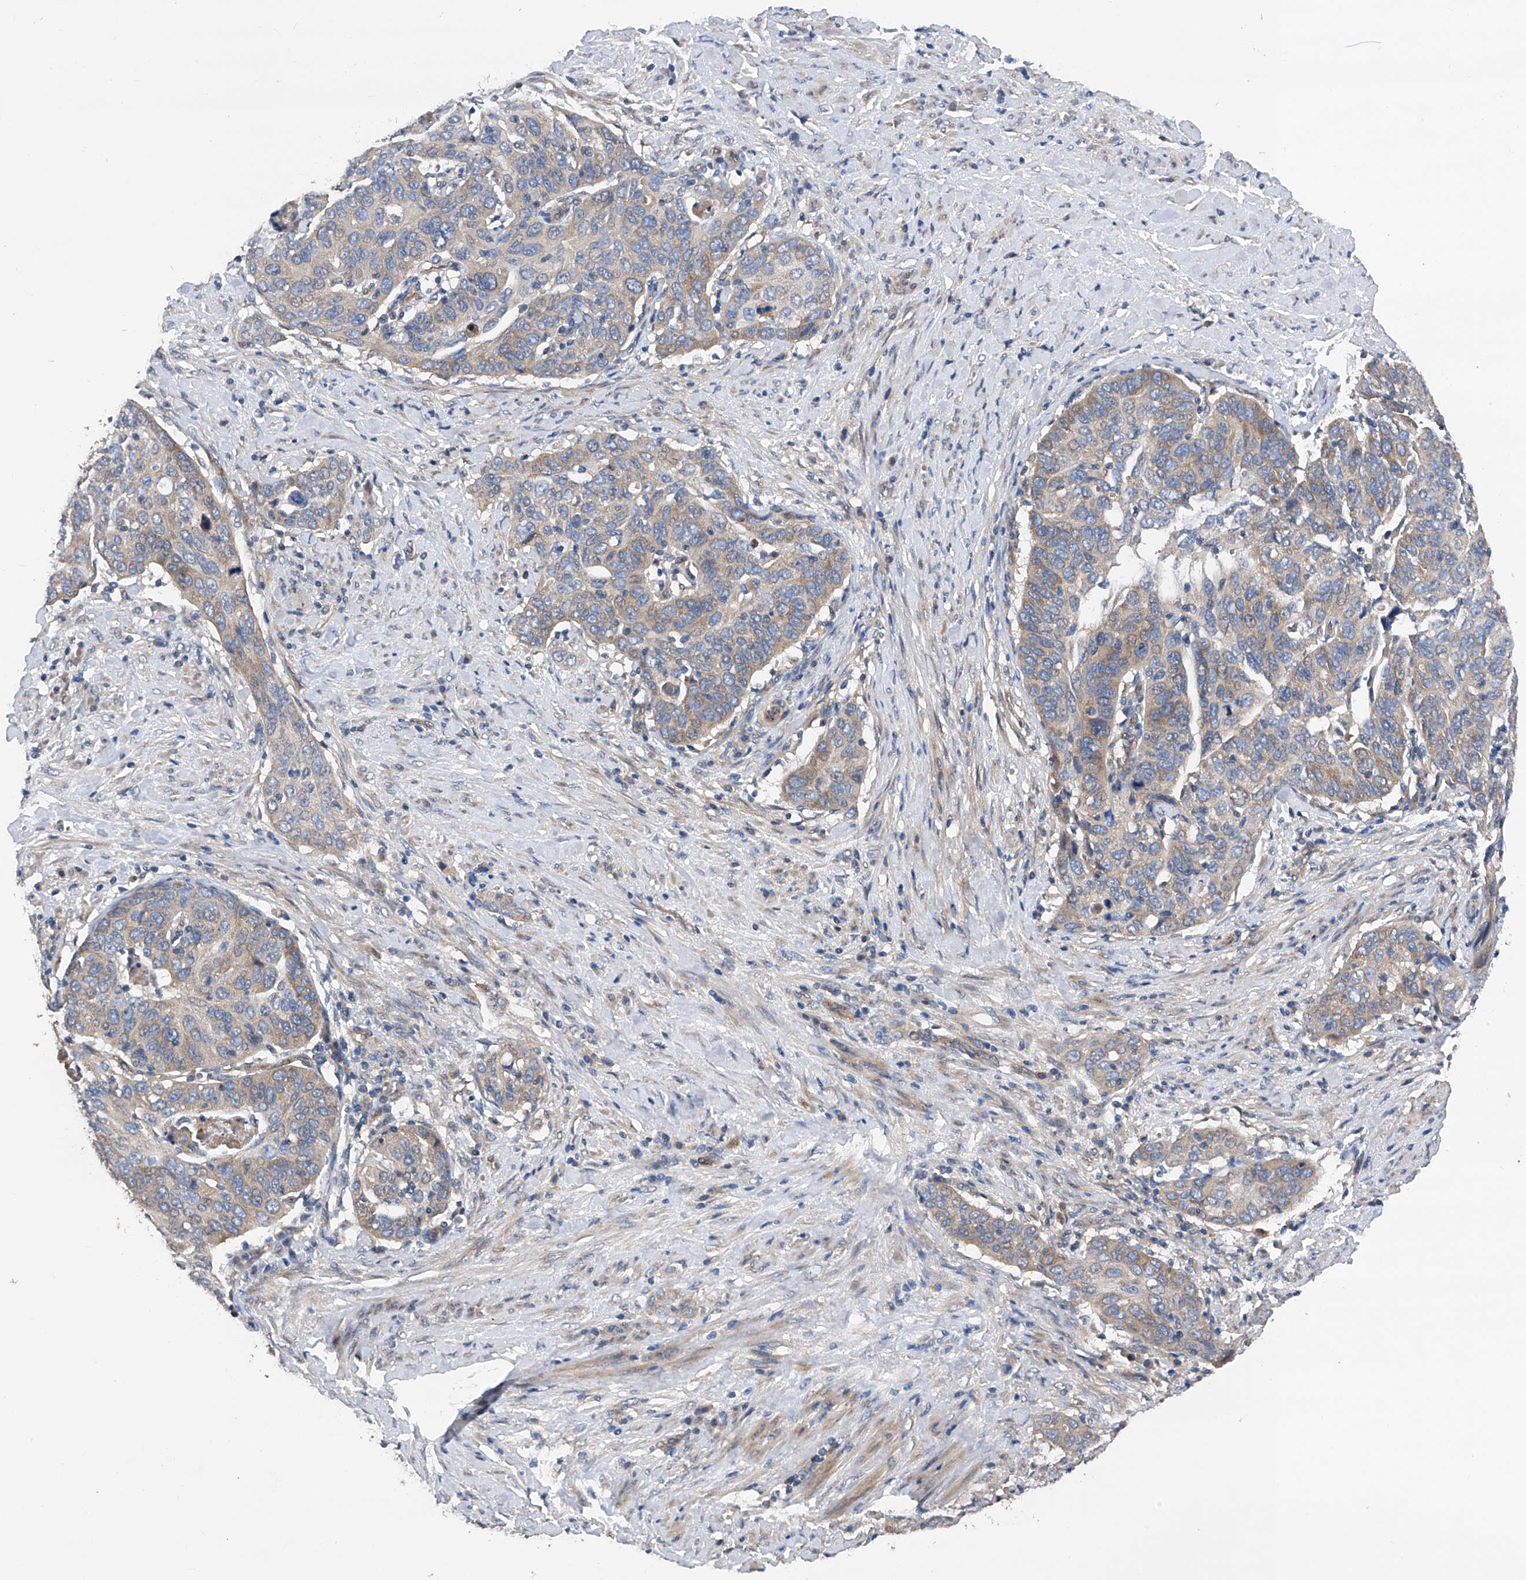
{"staining": {"intensity": "weak", "quantity": "25%-75%", "location": "cytoplasmic/membranous"}, "tissue": "cervical cancer", "cell_type": "Tumor cells", "image_type": "cancer", "snomed": [{"axis": "morphology", "description": "Squamous cell carcinoma, NOS"}, {"axis": "topography", "description": "Cervix"}], "caption": "IHC (DAB) staining of squamous cell carcinoma (cervical) shows weak cytoplasmic/membranous protein expression in about 25%-75% of tumor cells.", "gene": "PTK2", "patient": {"sex": "female", "age": 60}}